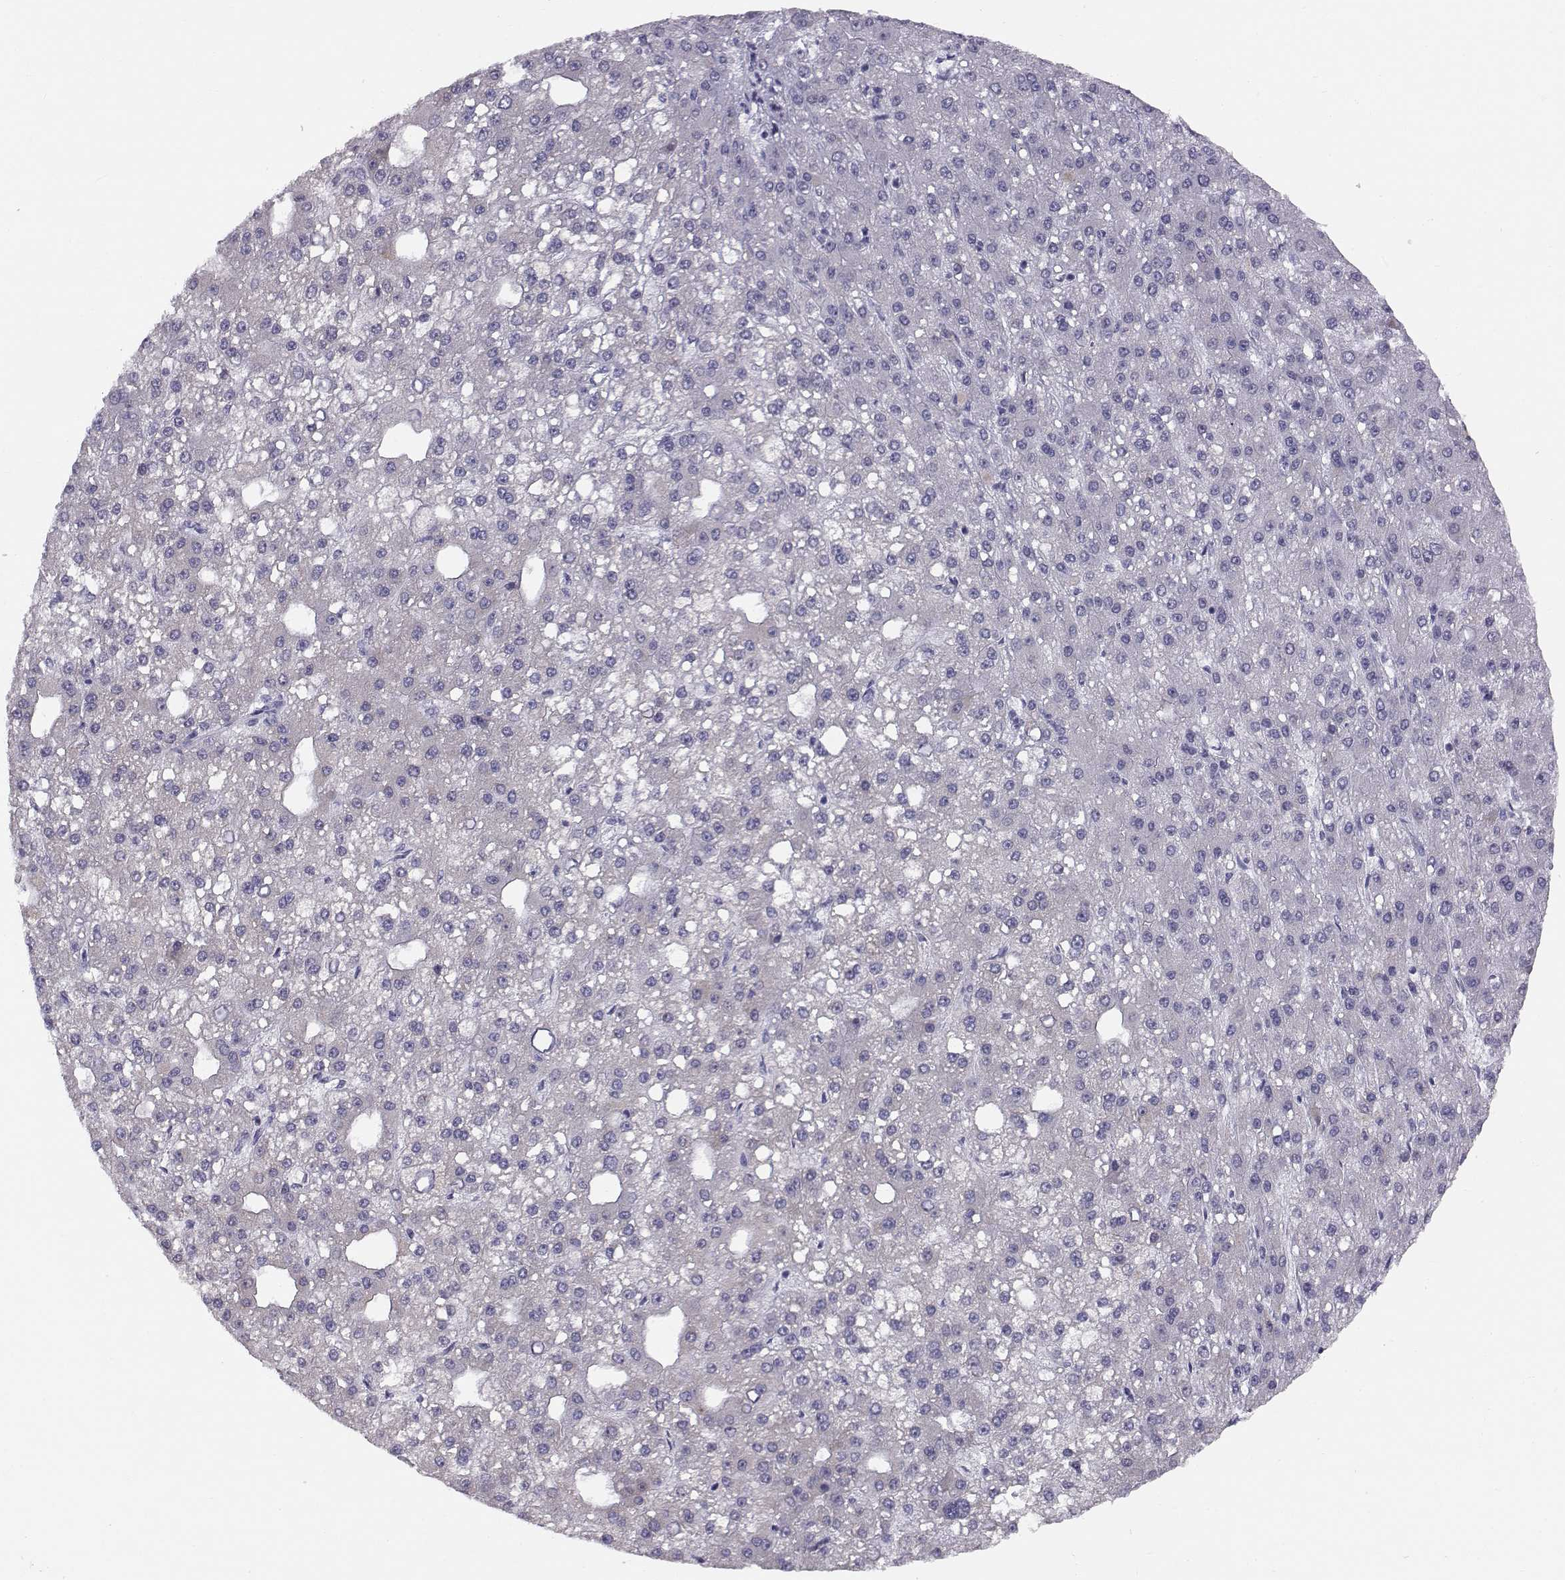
{"staining": {"intensity": "moderate", "quantity": "<25%", "location": "cytoplasmic/membranous"}, "tissue": "liver cancer", "cell_type": "Tumor cells", "image_type": "cancer", "snomed": [{"axis": "morphology", "description": "Carcinoma, Hepatocellular, NOS"}, {"axis": "topography", "description": "Liver"}], "caption": "A micrograph of human liver hepatocellular carcinoma stained for a protein exhibits moderate cytoplasmic/membranous brown staining in tumor cells. Ihc stains the protein of interest in brown and the nuclei are stained blue.", "gene": "ACSL6", "patient": {"sex": "male", "age": 67}}